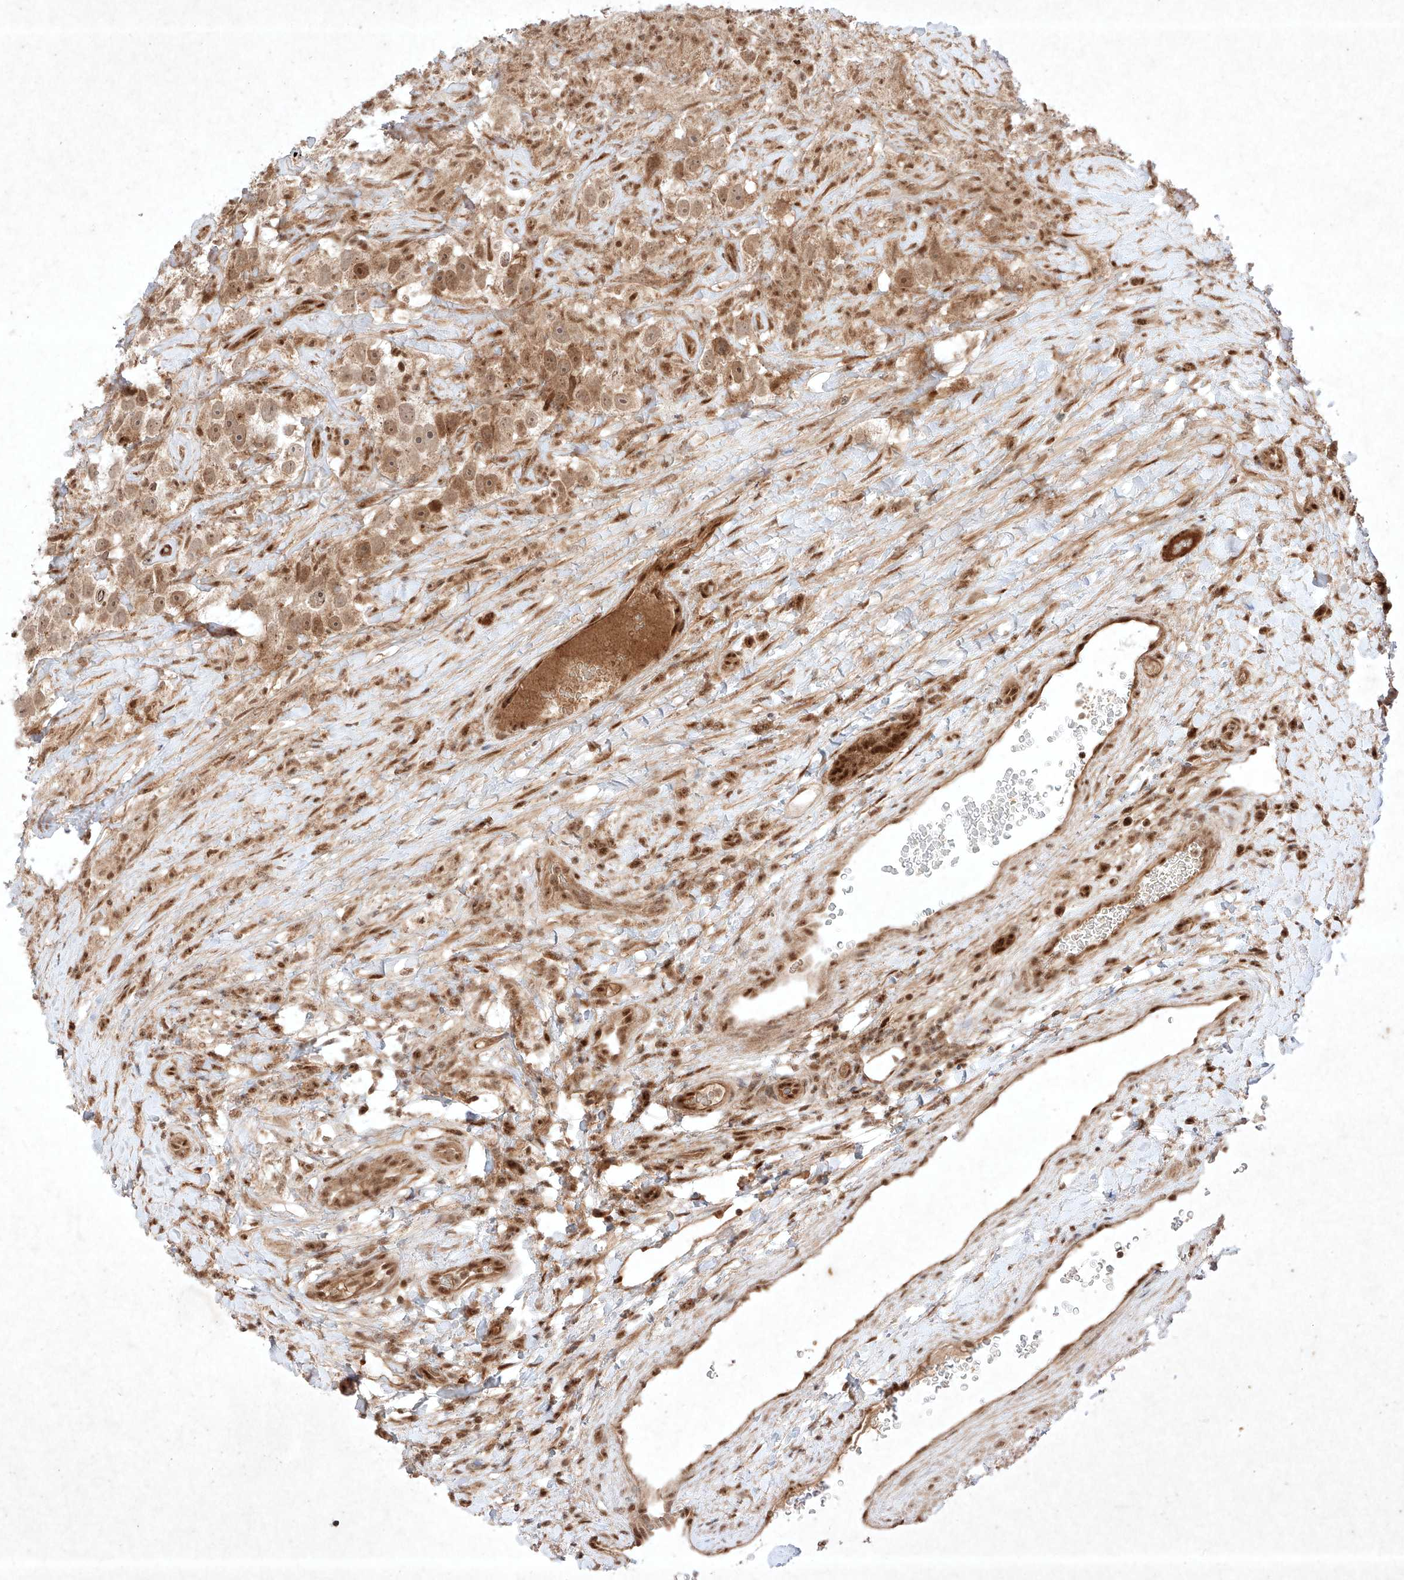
{"staining": {"intensity": "moderate", "quantity": ">75%", "location": "cytoplasmic/membranous,nuclear"}, "tissue": "testis cancer", "cell_type": "Tumor cells", "image_type": "cancer", "snomed": [{"axis": "morphology", "description": "Seminoma, NOS"}, {"axis": "topography", "description": "Testis"}], "caption": "Moderate cytoplasmic/membranous and nuclear staining is identified in approximately >75% of tumor cells in testis cancer. Nuclei are stained in blue.", "gene": "RNF31", "patient": {"sex": "male", "age": 49}}